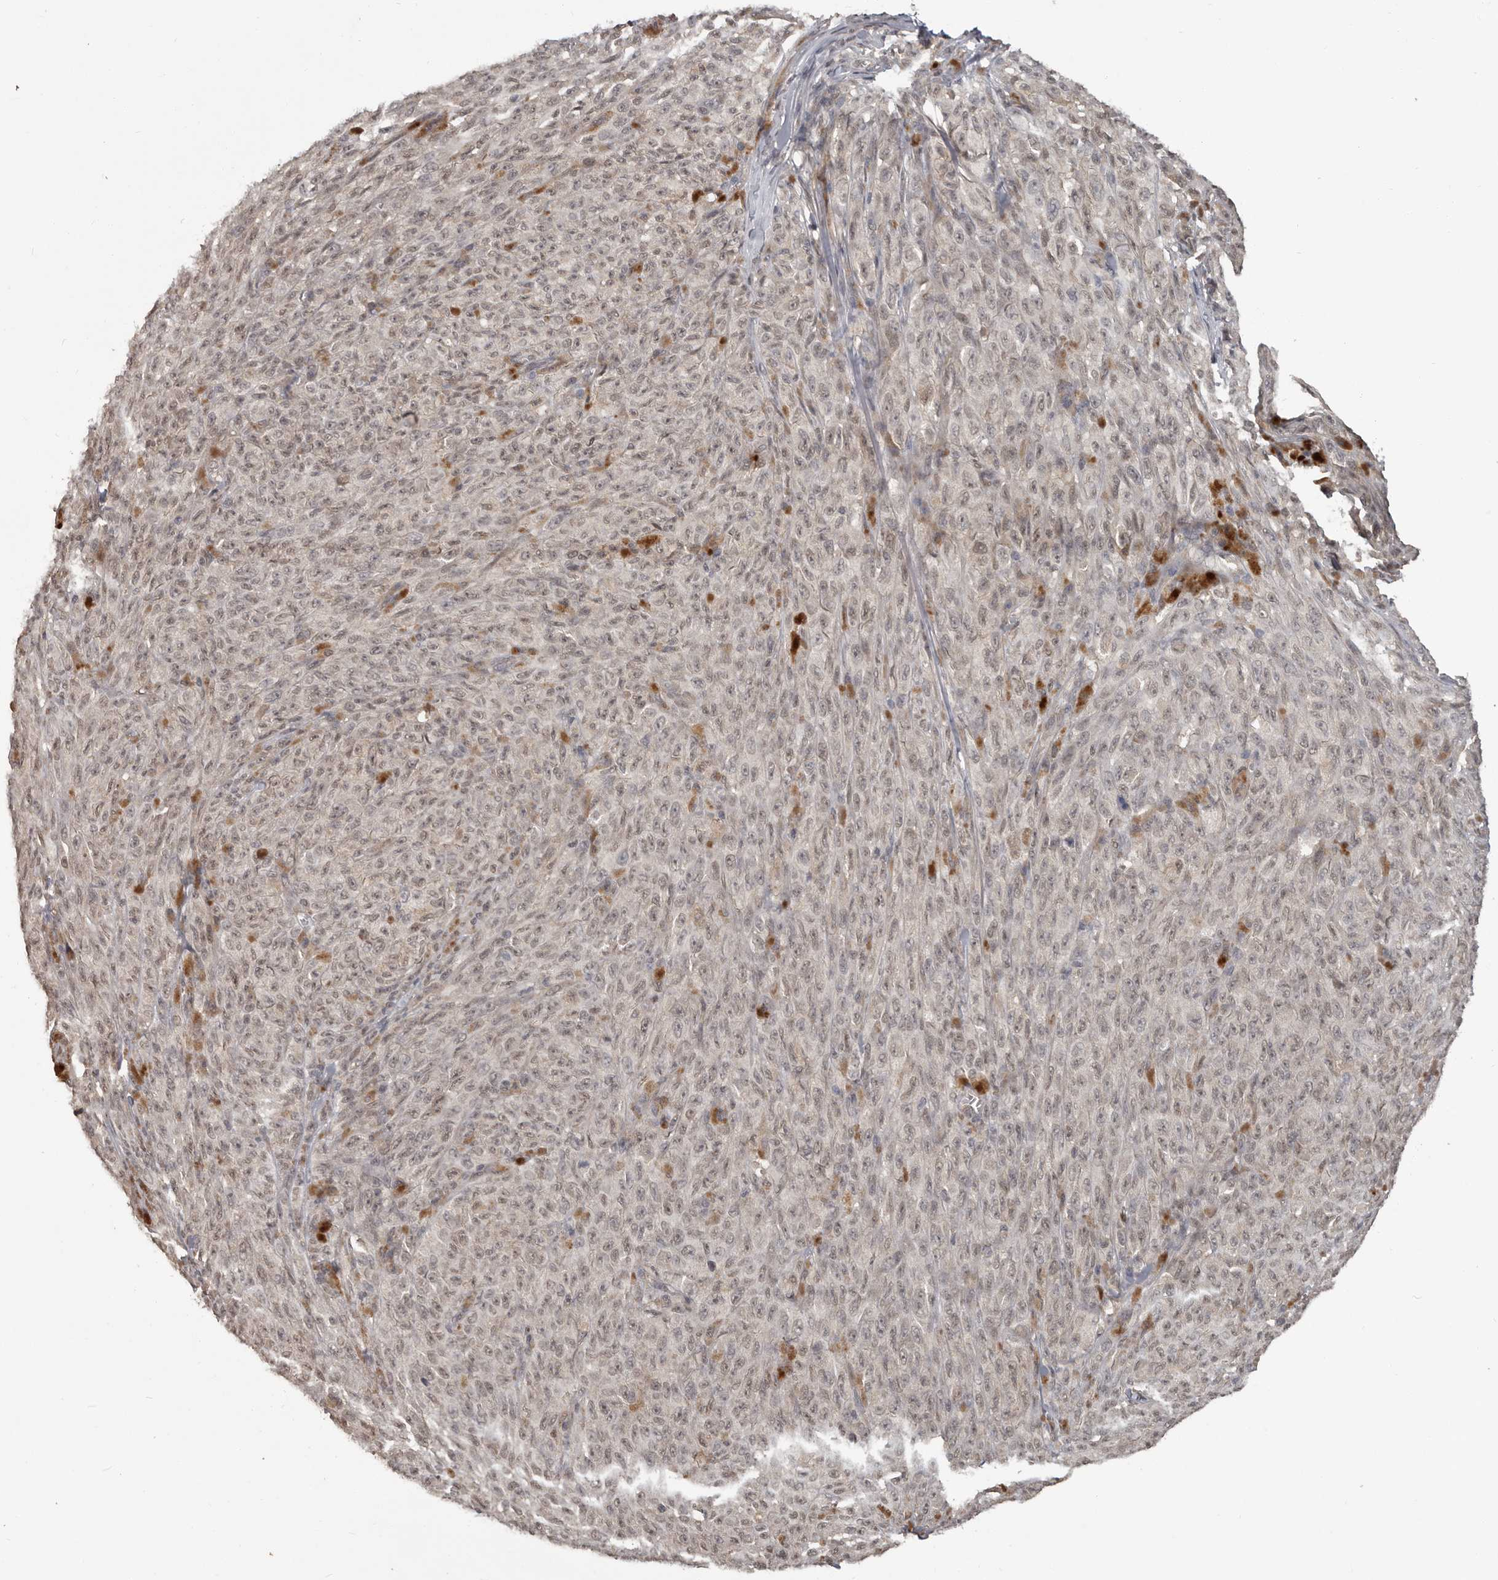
{"staining": {"intensity": "weak", "quantity": ">75%", "location": "nuclear"}, "tissue": "melanoma", "cell_type": "Tumor cells", "image_type": "cancer", "snomed": [{"axis": "morphology", "description": "Malignant melanoma, NOS"}, {"axis": "topography", "description": "Skin"}], "caption": "Weak nuclear expression is seen in approximately >75% of tumor cells in malignant melanoma.", "gene": "ZFP14", "patient": {"sex": "female", "age": 82}}